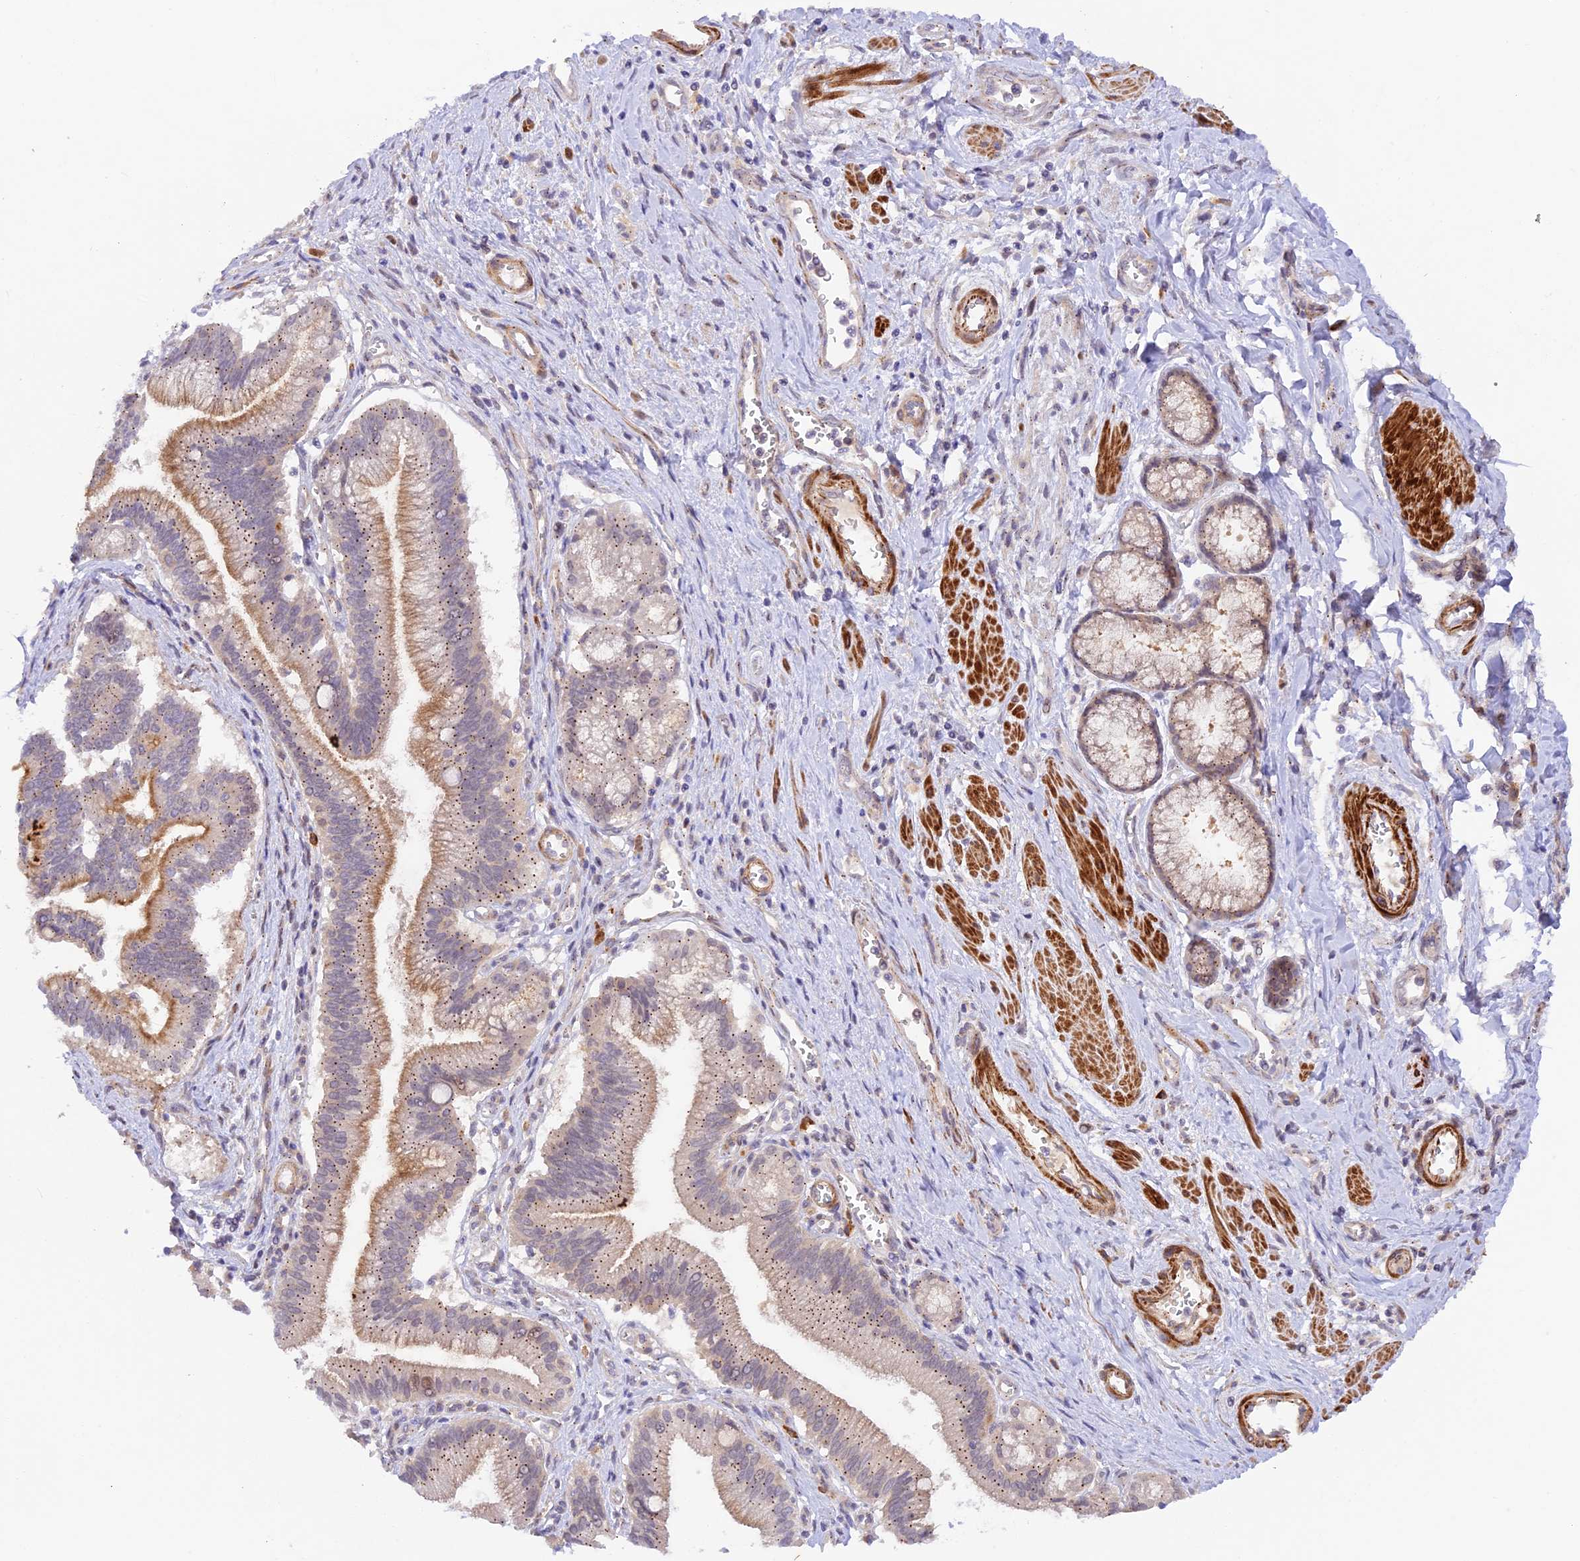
{"staining": {"intensity": "moderate", "quantity": "<25%", "location": "cytoplasmic/membranous"}, "tissue": "pancreatic cancer", "cell_type": "Tumor cells", "image_type": "cancer", "snomed": [{"axis": "morphology", "description": "Adenocarcinoma, NOS"}, {"axis": "topography", "description": "Pancreas"}], "caption": "Immunohistochemistry (IHC) (DAB) staining of pancreatic cancer reveals moderate cytoplasmic/membranous protein staining in approximately <25% of tumor cells.", "gene": "WDFY4", "patient": {"sex": "male", "age": 78}}